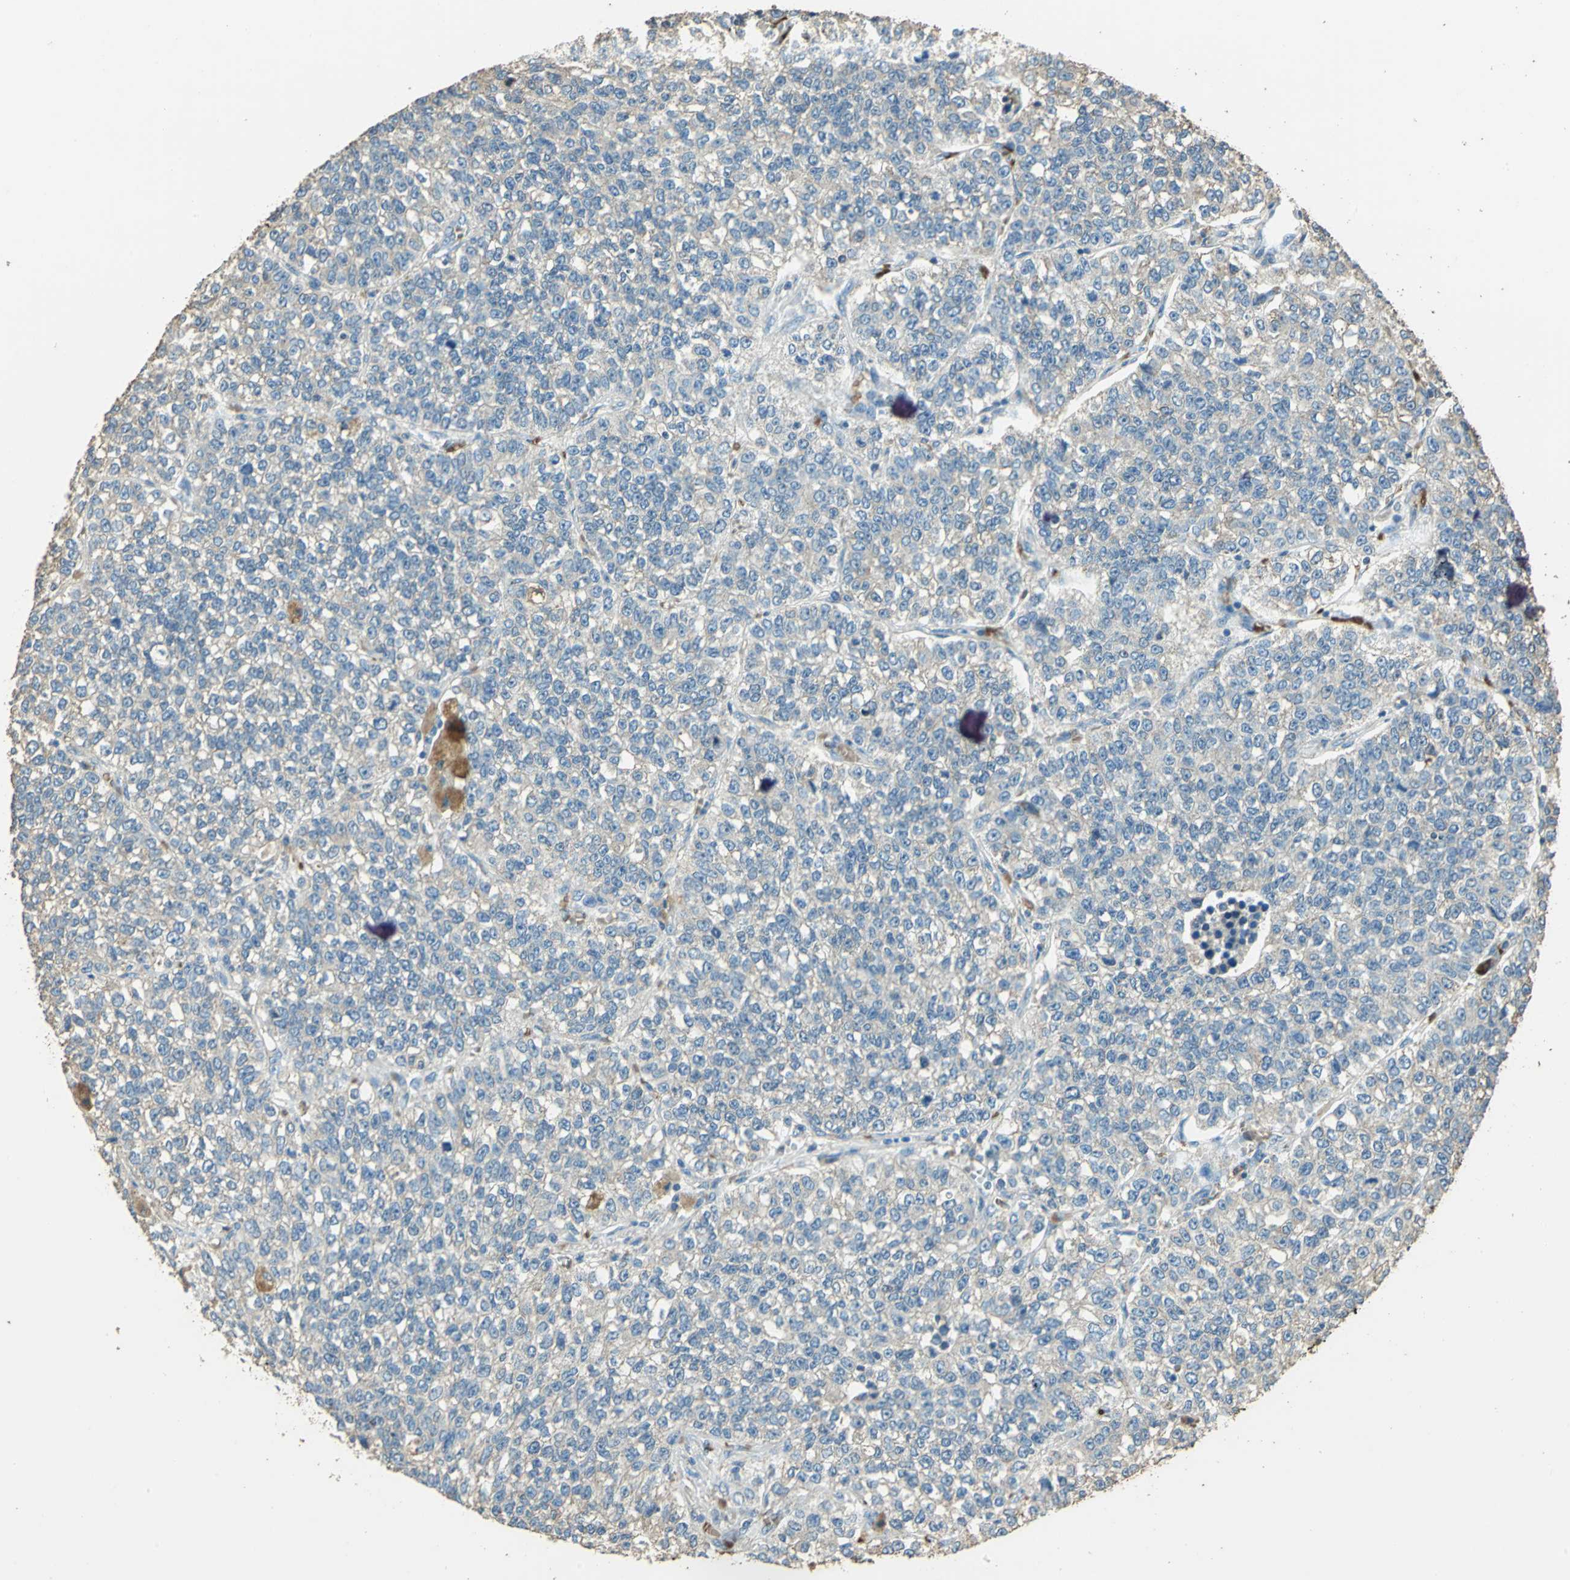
{"staining": {"intensity": "weak", "quantity": ">75%", "location": "cytoplasmic/membranous"}, "tissue": "lung cancer", "cell_type": "Tumor cells", "image_type": "cancer", "snomed": [{"axis": "morphology", "description": "Adenocarcinoma, NOS"}, {"axis": "topography", "description": "Lung"}], "caption": "Immunohistochemical staining of human lung cancer shows low levels of weak cytoplasmic/membranous positivity in approximately >75% of tumor cells.", "gene": "TRAPPC2", "patient": {"sex": "male", "age": 49}}